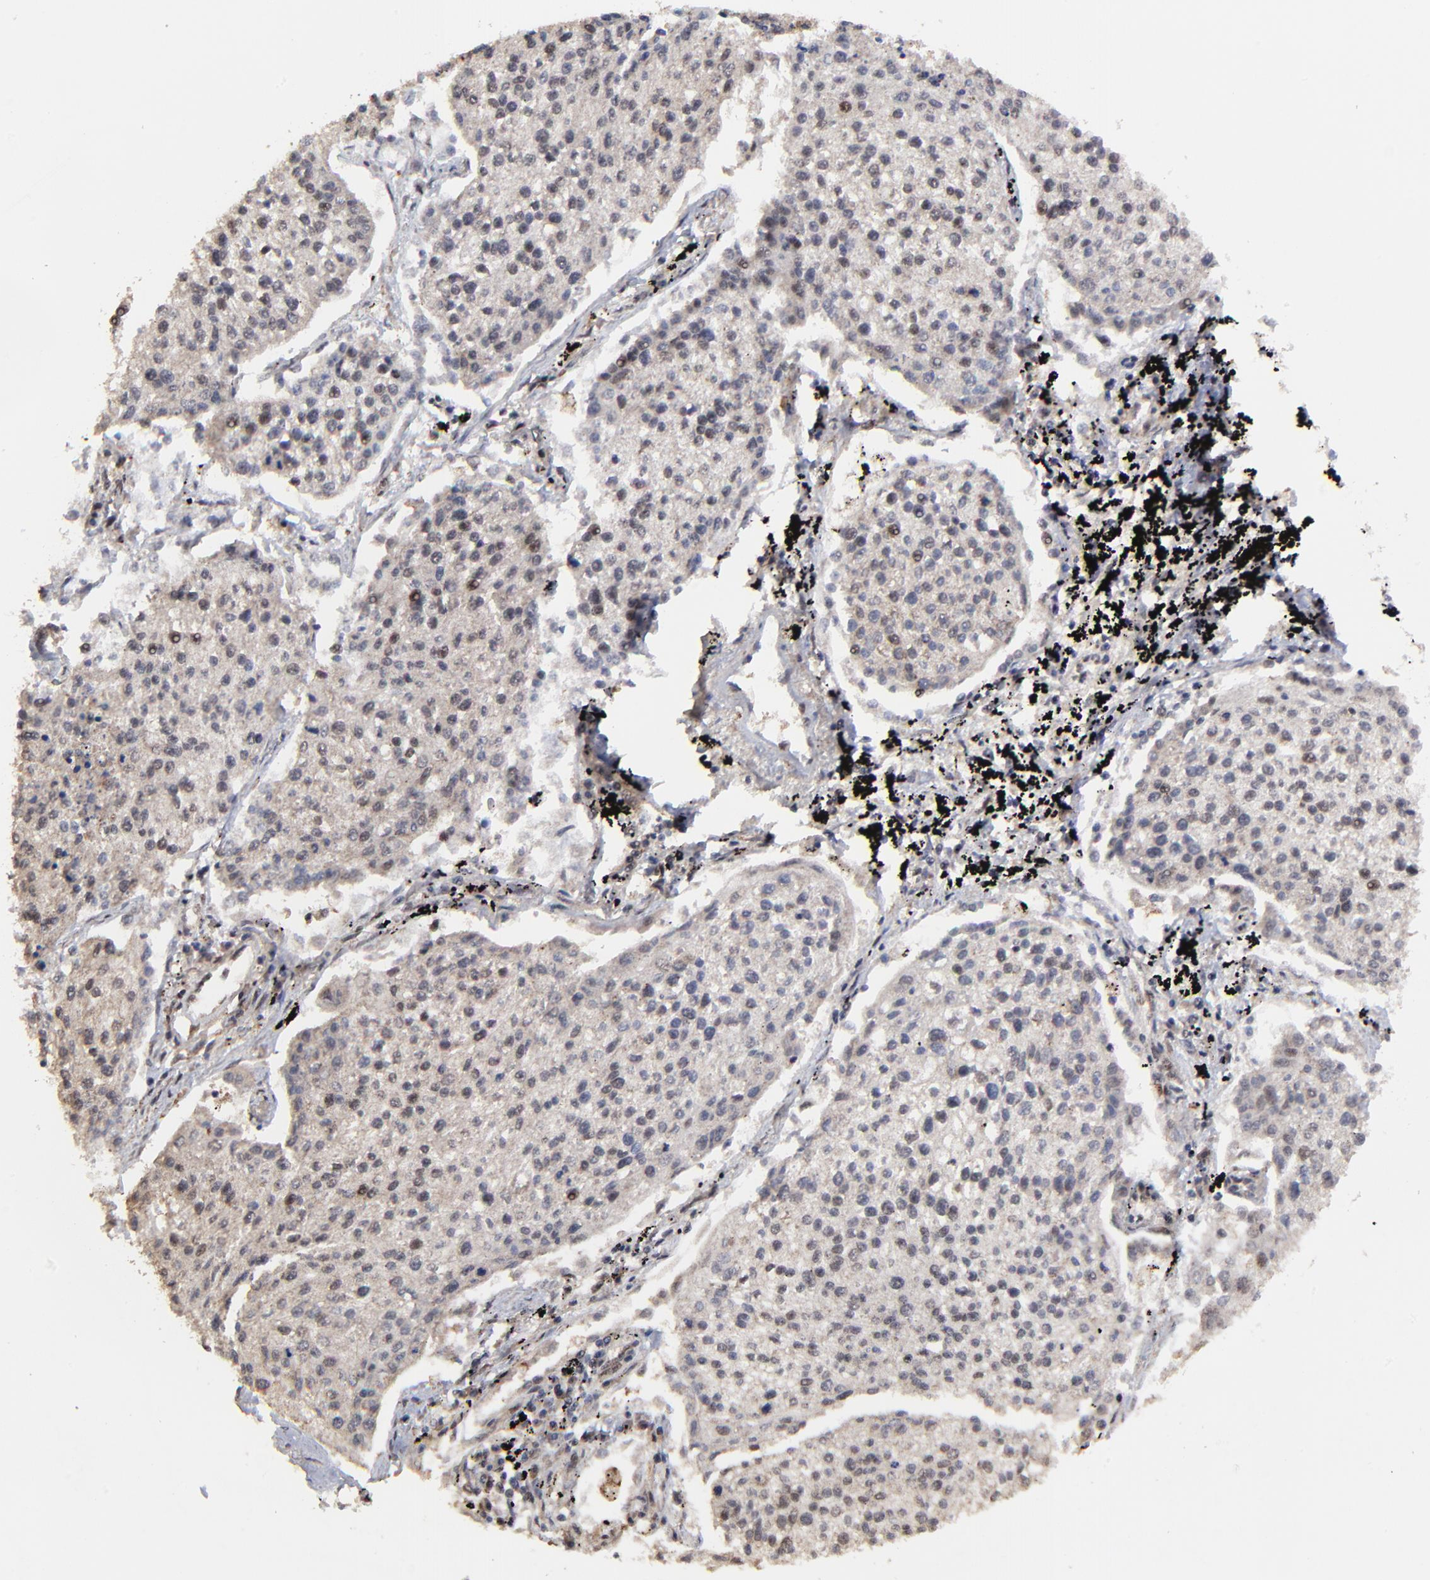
{"staining": {"intensity": "weak", "quantity": "25%-75%", "location": "nuclear"}, "tissue": "lung cancer", "cell_type": "Tumor cells", "image_type": "cancer", "snomed": [{"axis": "morphology", "description": "Squamous cell carcinoma, NOS"}, {"axis": "topography", "description": "Lung"}], "caption": "Immunohistochemistry (DAB (3,3'-diaminobenzidine)) staining of human lung squamous cell carcinoma demonstrates weak nuclear protein expression in approximately 25%-75% of tumor cells.", "gene": "RBM22", "patient": {"sex": "male", "age": 75}}